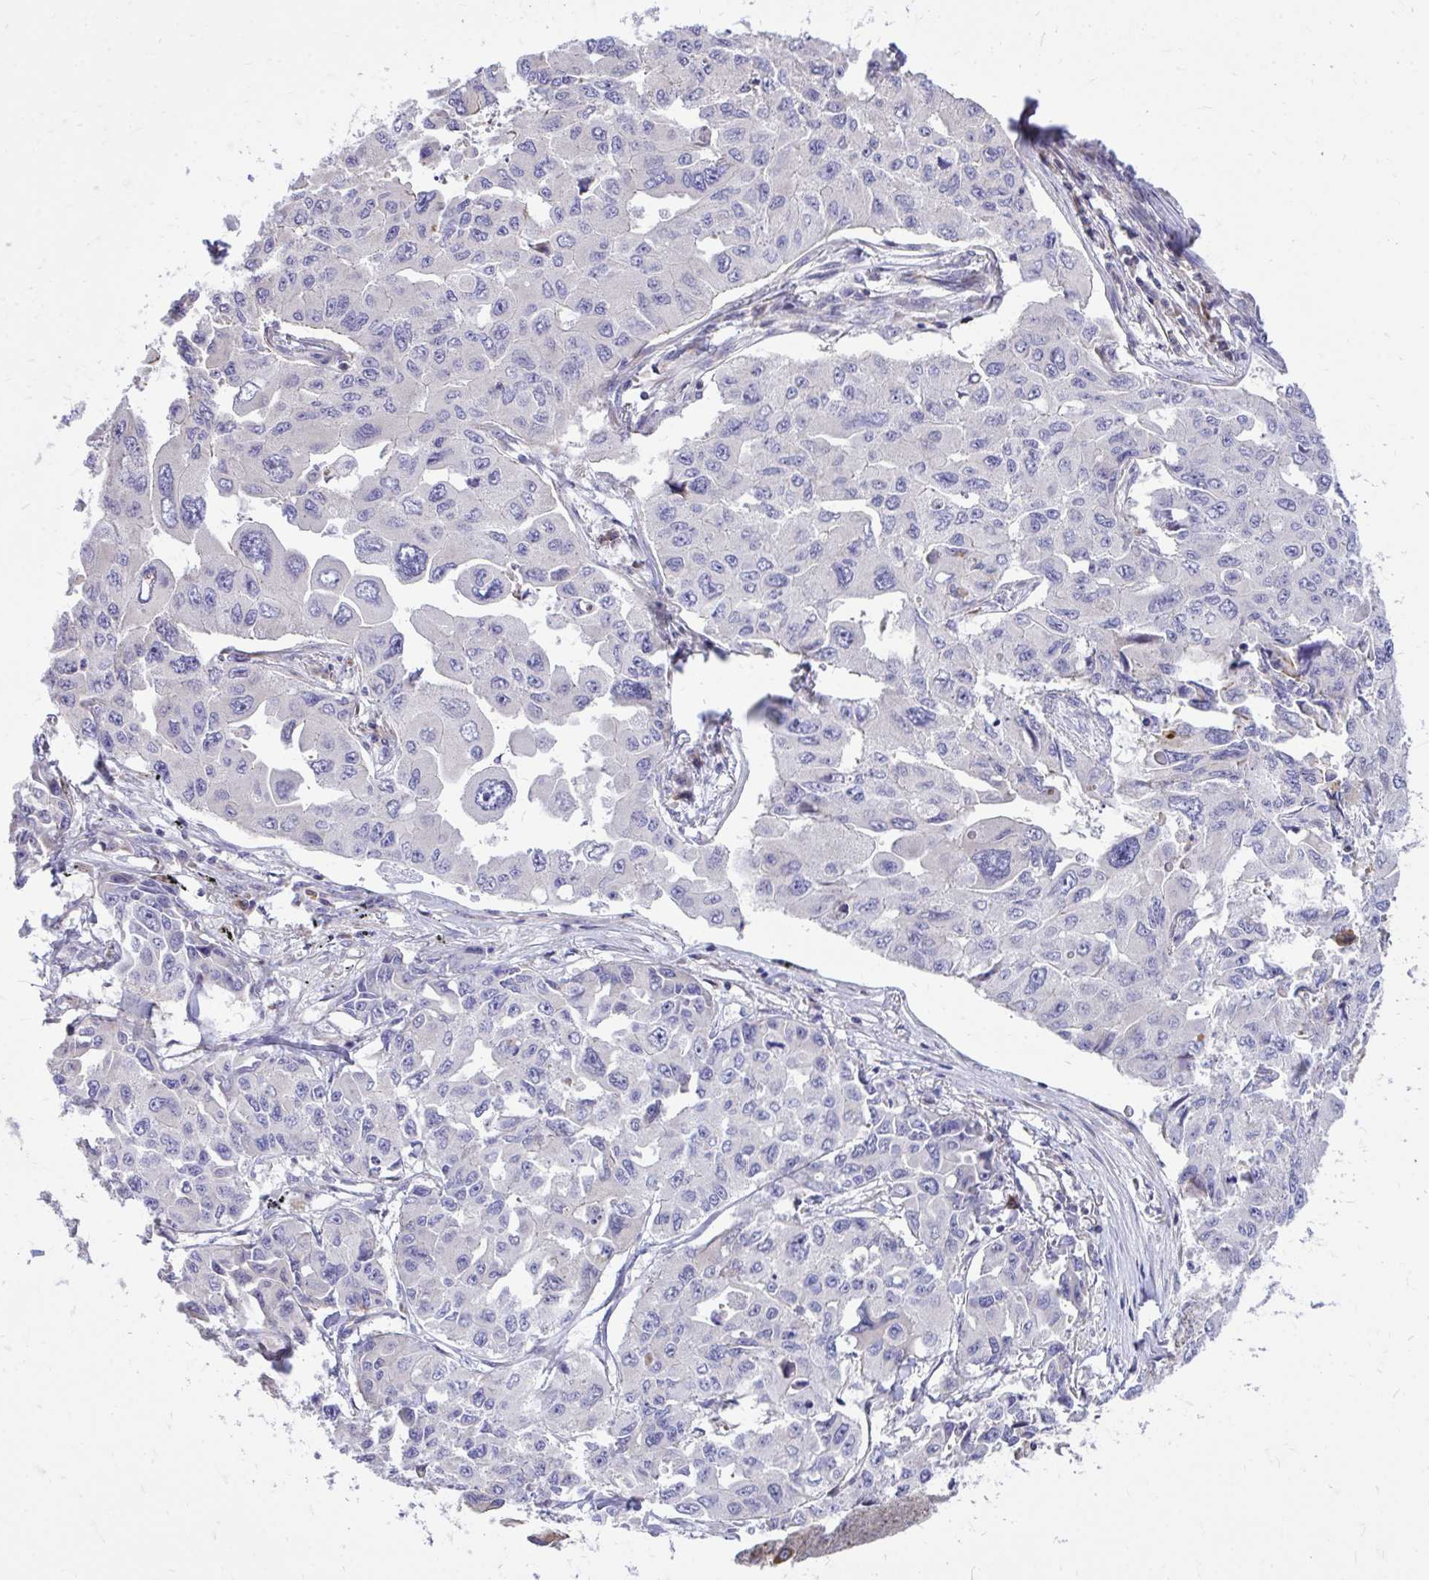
{"staining": {"intensity": "negative", "quantity": "none", "location": "none"}, "tissue": "lung cancer", "cell_type": "Tumor cells", "image_type": "cancer", "snomed": [{"axis": "morphology", "description": "Adenocarcinoma, NOS"}, {"axis": "topography", "description": "Lung"}], "caption": "Immunohistochemistry (IHC) image of lung adenocarcinoma stained for a protein (brown), which displays no positivity in tumor cells.", "gene": "ATP13A2", "patient": {"sex": "male", "age": 64}}